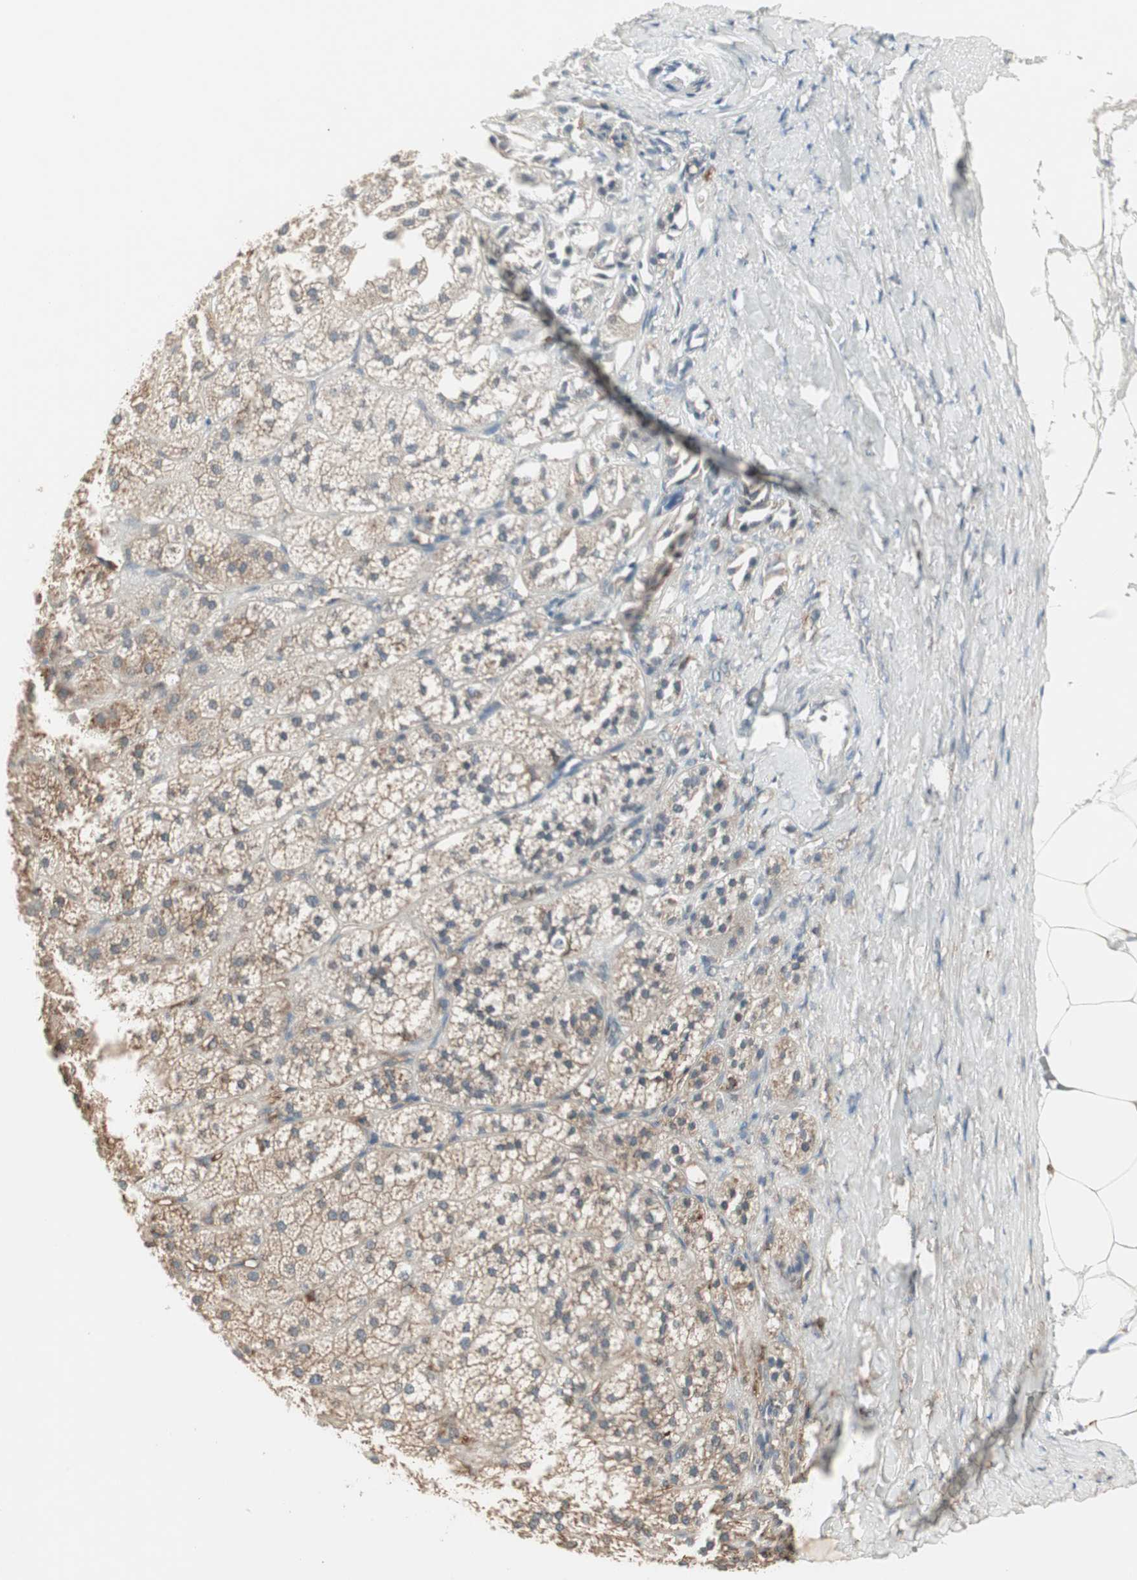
{"staining": {"intensity": "moderate", "quantity": ">75%", "location": "cytoplasmic/membranous"}, "tissue": "adrenal gland", "cell_type": "Glandular cells", "image_type": "normal", "snomed": [{"axis": "morphology", "description": "Normal tissue, NOS"}, {"axis": "topography", "description": "Adrenal gland"}], "caption": "Immunohistochemistry (DAB) staining of normal adrenal gland demonstrates moderate cytoplasmic/membranous protein staining in approximately >75% of glandular cells.", "gene": "MMP3", "patient": {"sex": "female", "age": 71}}